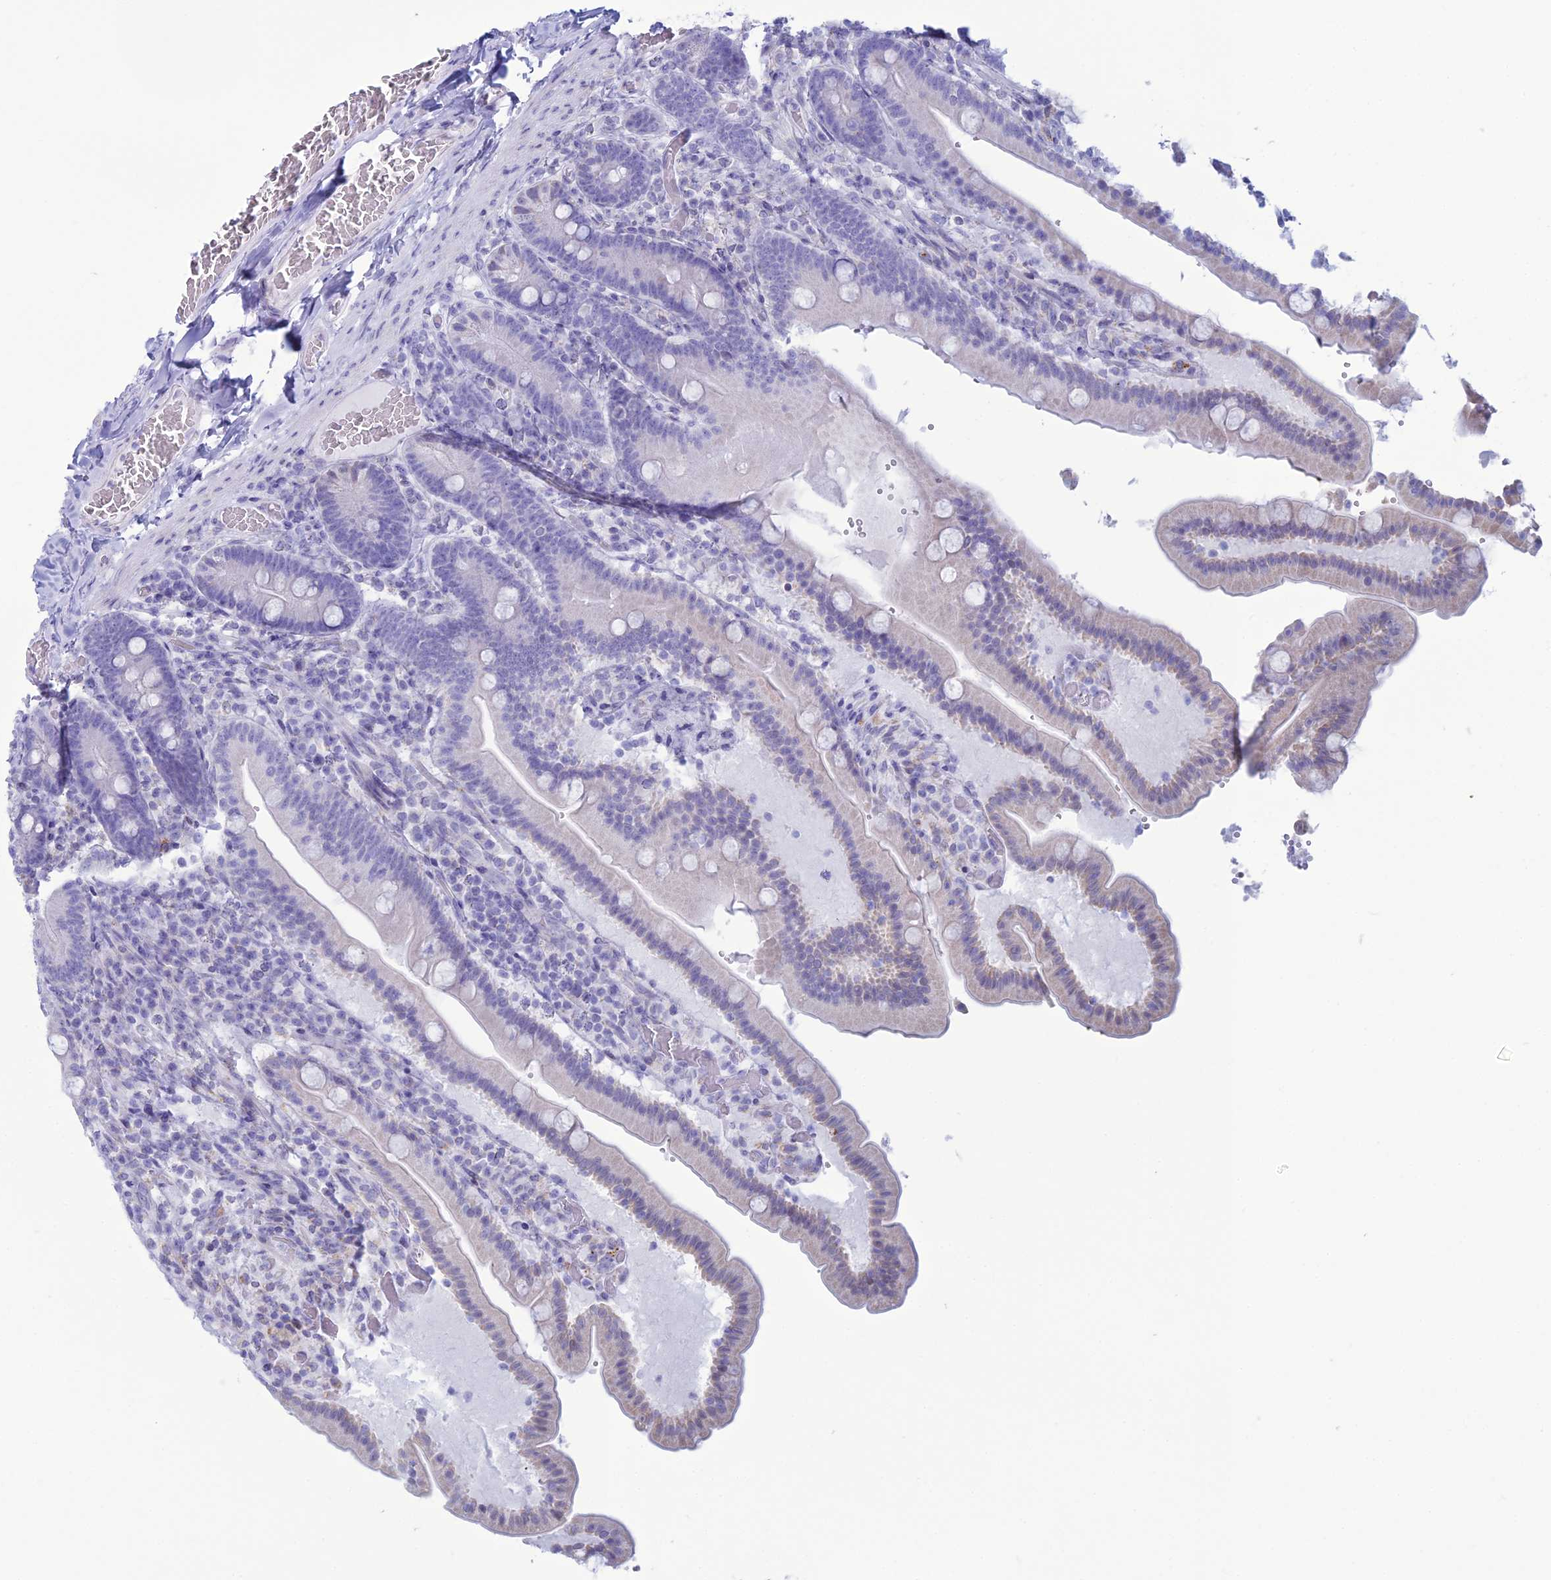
{"staining": {"intensity": "negative", "quantity": "none", "location": "none"}, "tissue": "duodenum", "cell_type": "Glandular cells", "image_type": "normal", "snomed": [{"axis": "morphology", "description": "Normal tissue, NOS"}, {"axis": "topography", "description": "Duodenum"}], "caption": "A photomicrograph of duodenum stained for a protein displays no brown staining in glandular cells. (DAB (3,3'-diaminobenzidine) IHC with hematoxylin counter stain).", "gene": "CFAP210", "patient": {"sex": "female", "age": 62}}